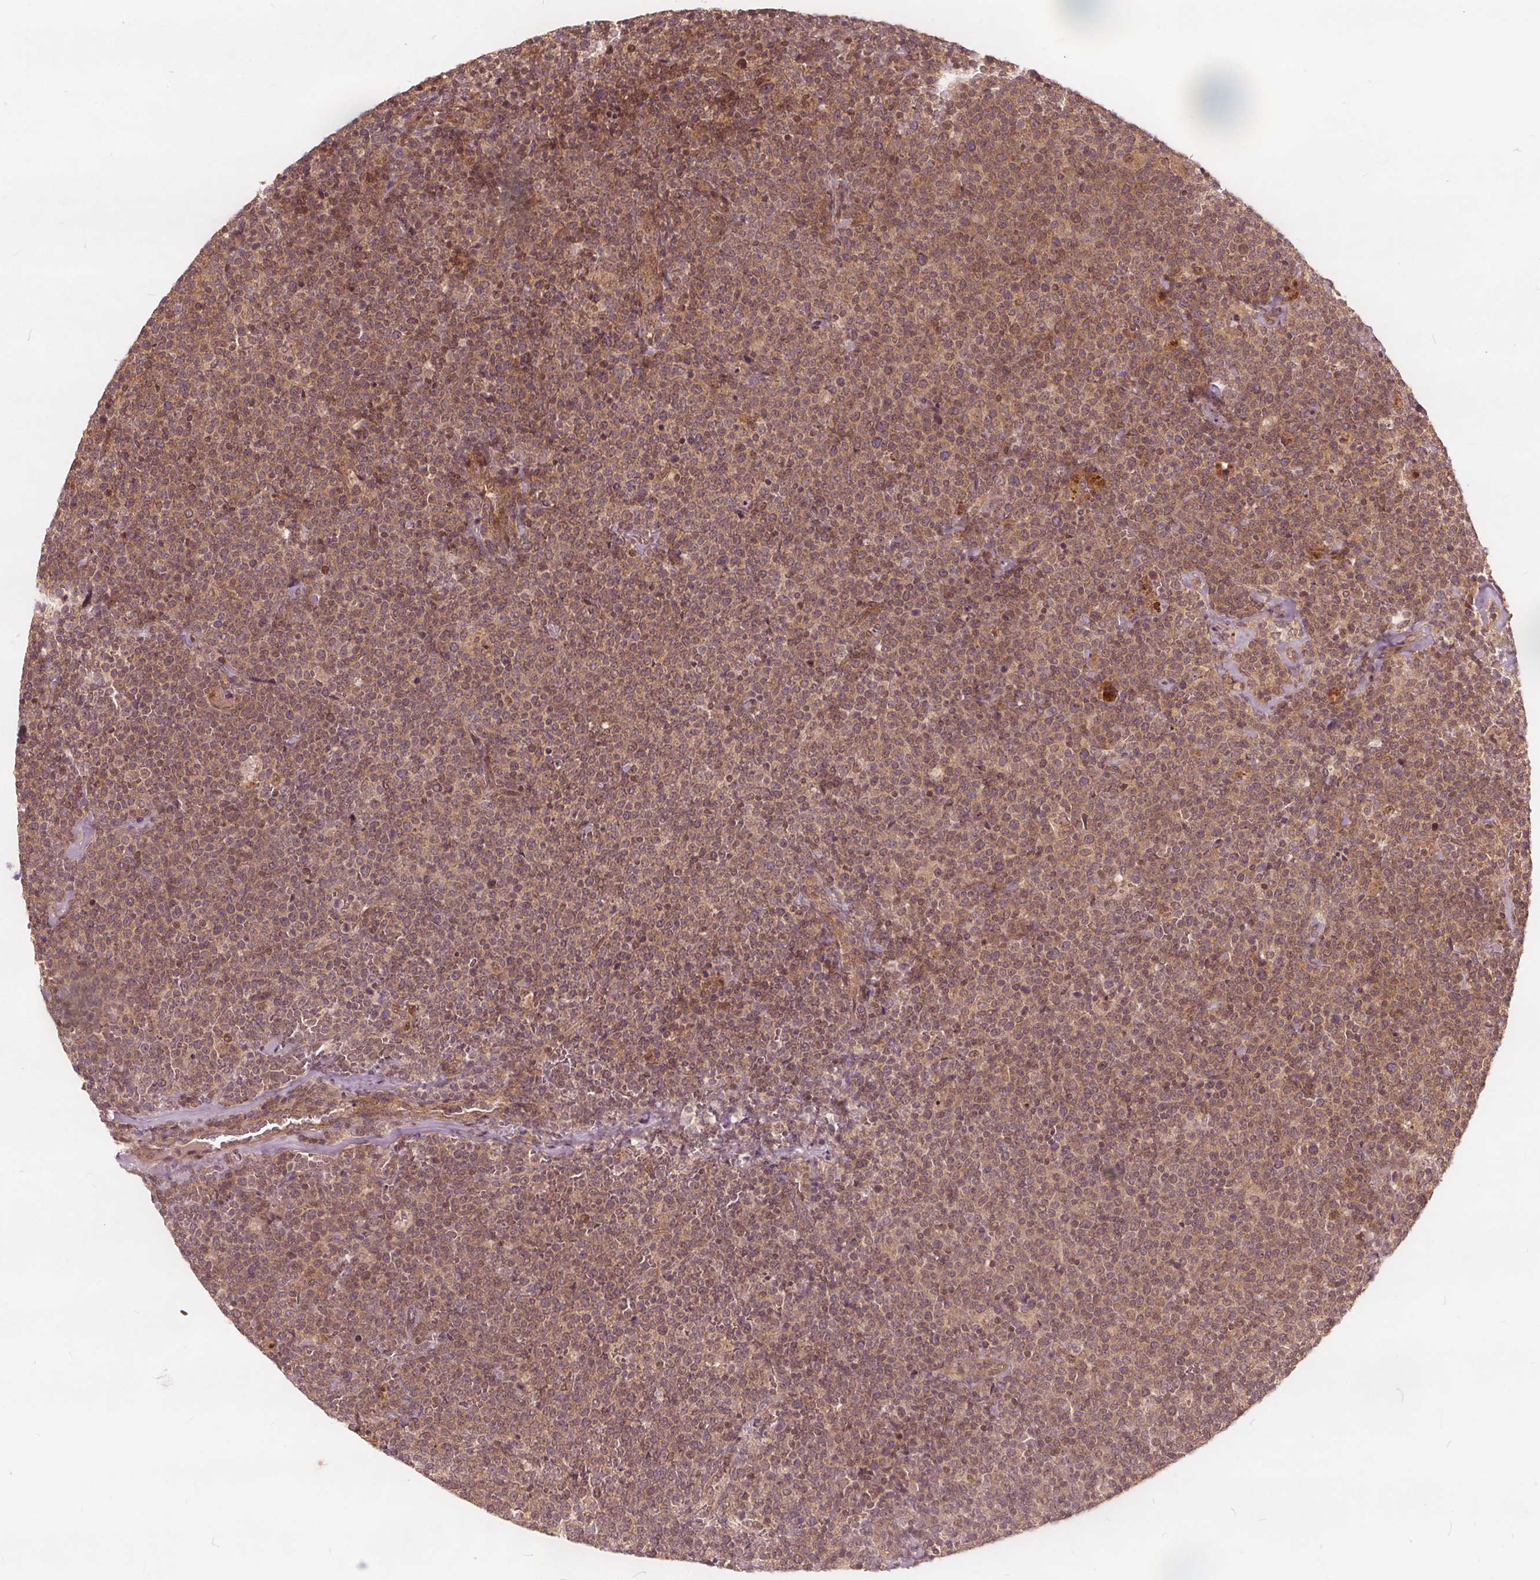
{"staining": {"intensity": "weak", "quantity": "25%-75%", "location": "nuclear"}, "tissue": "lymphoma", "cell_type": "Tumor cells", "image_type": "cancer", "snomed": [{"axis": "morphology", "description": "Malignant lymphoma, non-Hodgkin's type, High grade"}, {"axis": "topography", "description": "Lymph node"}], "caption": "Immunohistochemistry (IHC) of high-grade malignant lymphoma, non-Hodgkin's type reveals low levels of weak nuclear expression in approximately 25%-75% of tumor cells.", "gene": "PPP1CB", "patient": {"sex": "male", "age": 61}}